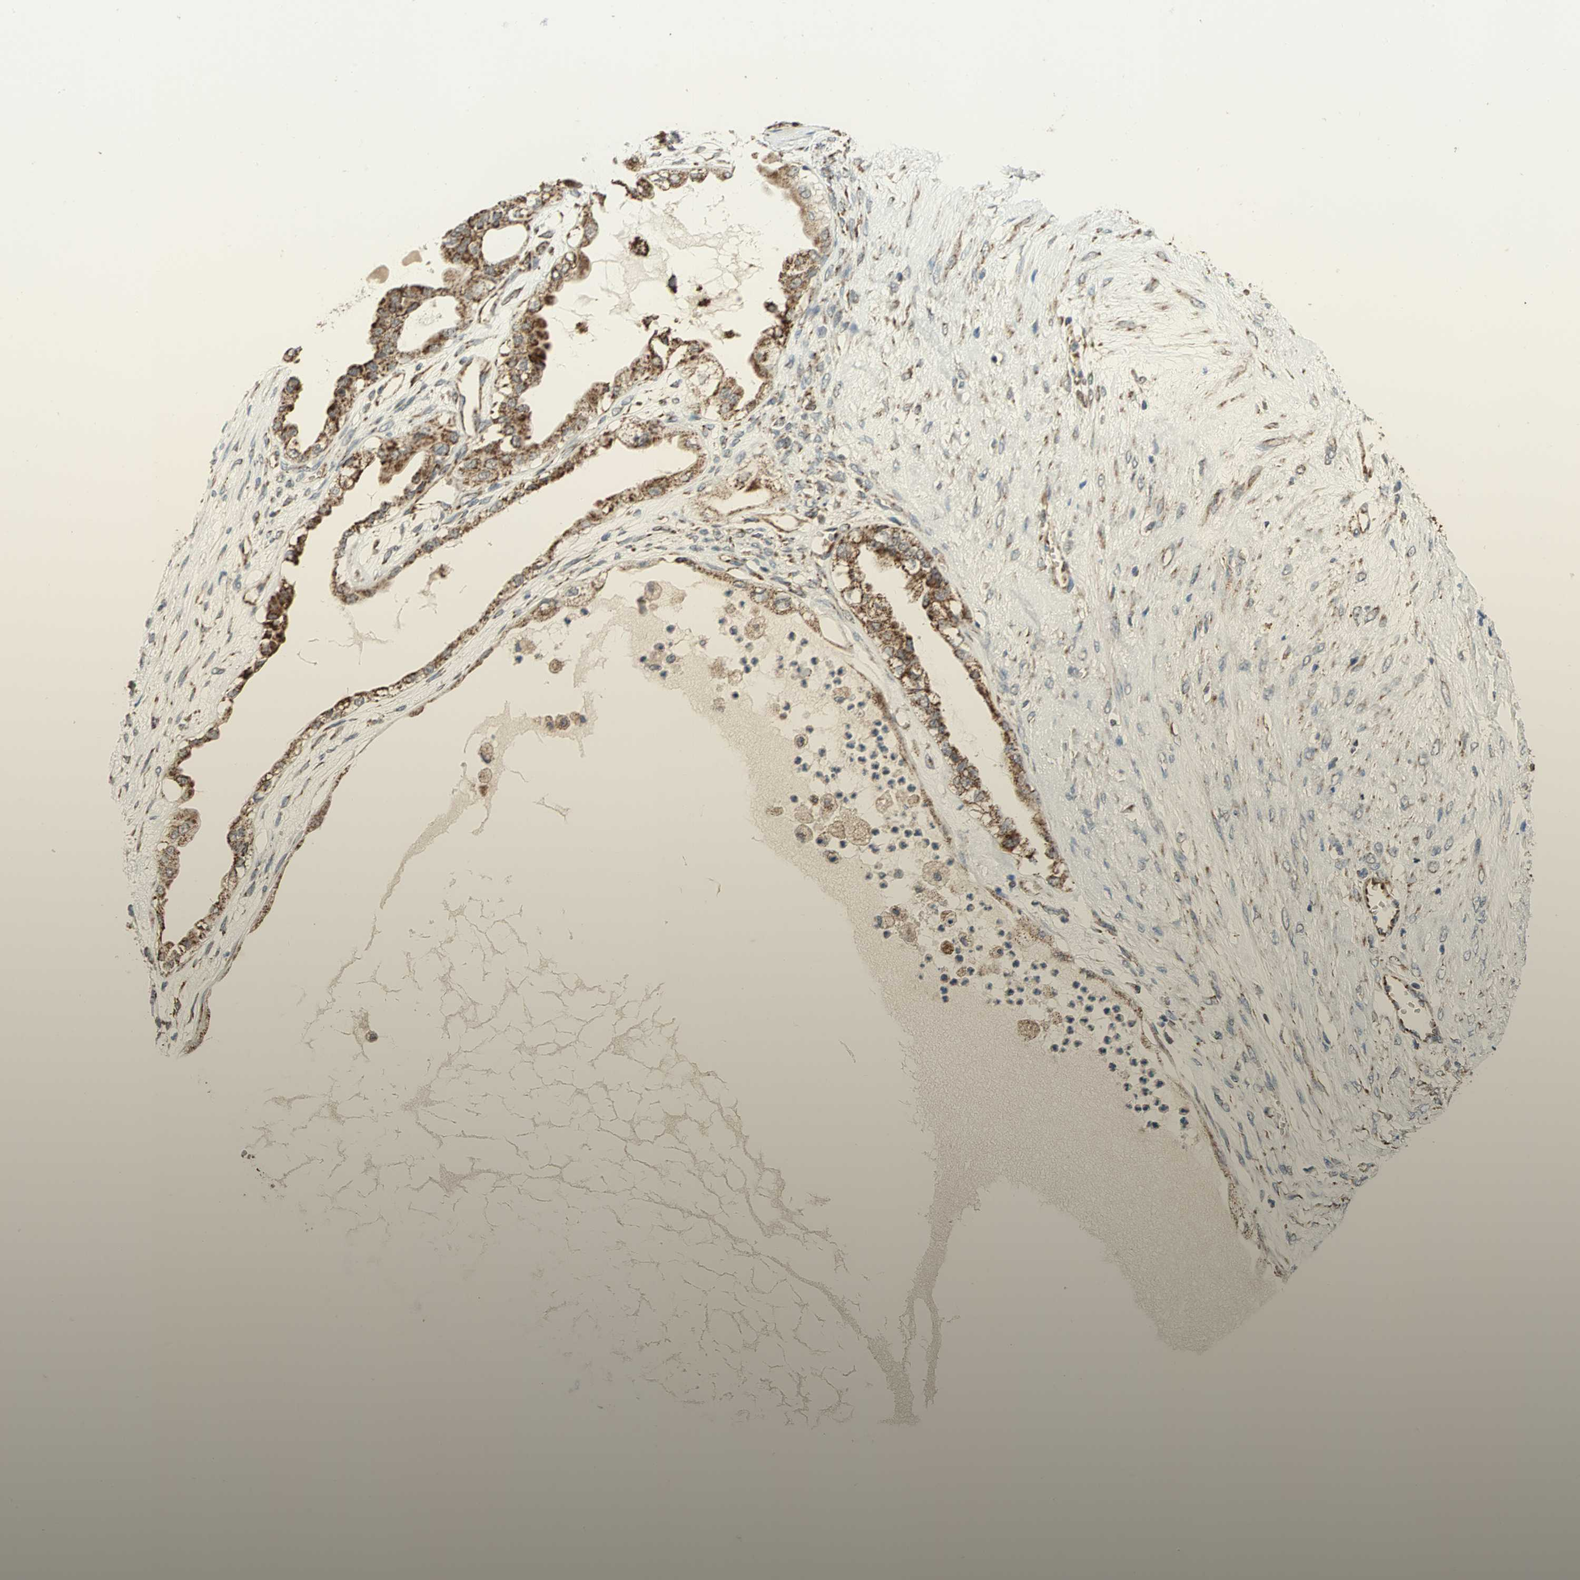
{"staining": {"intensity": "strong", "quantity": ">75%", "location": "cytoplasmic/membranous"}, "tissue": "ovarian cancer", "cell_type": "Tumor cells", "image_type": "cancer", "snomed": [{"axis": "morphology", "description": "Carcinoma, NOS"}, {"axis": "morphology", "description": "Carcinoma, endometroid"}, {"axis": "topography", "description": "Ovary"}], "caption": "Immunohistochemistry image of neoplastic tissue: carcinoma (ovarian) stained using immunohistochemistry exhibits high levels of strong protein expression localized specifically in the cytoplasmic/membranous of tumor cells, appearing as a cytoplasmic/membranous brown color.", "gene": "MRPS22", "patient": {"sex": "female", "age": 50}}